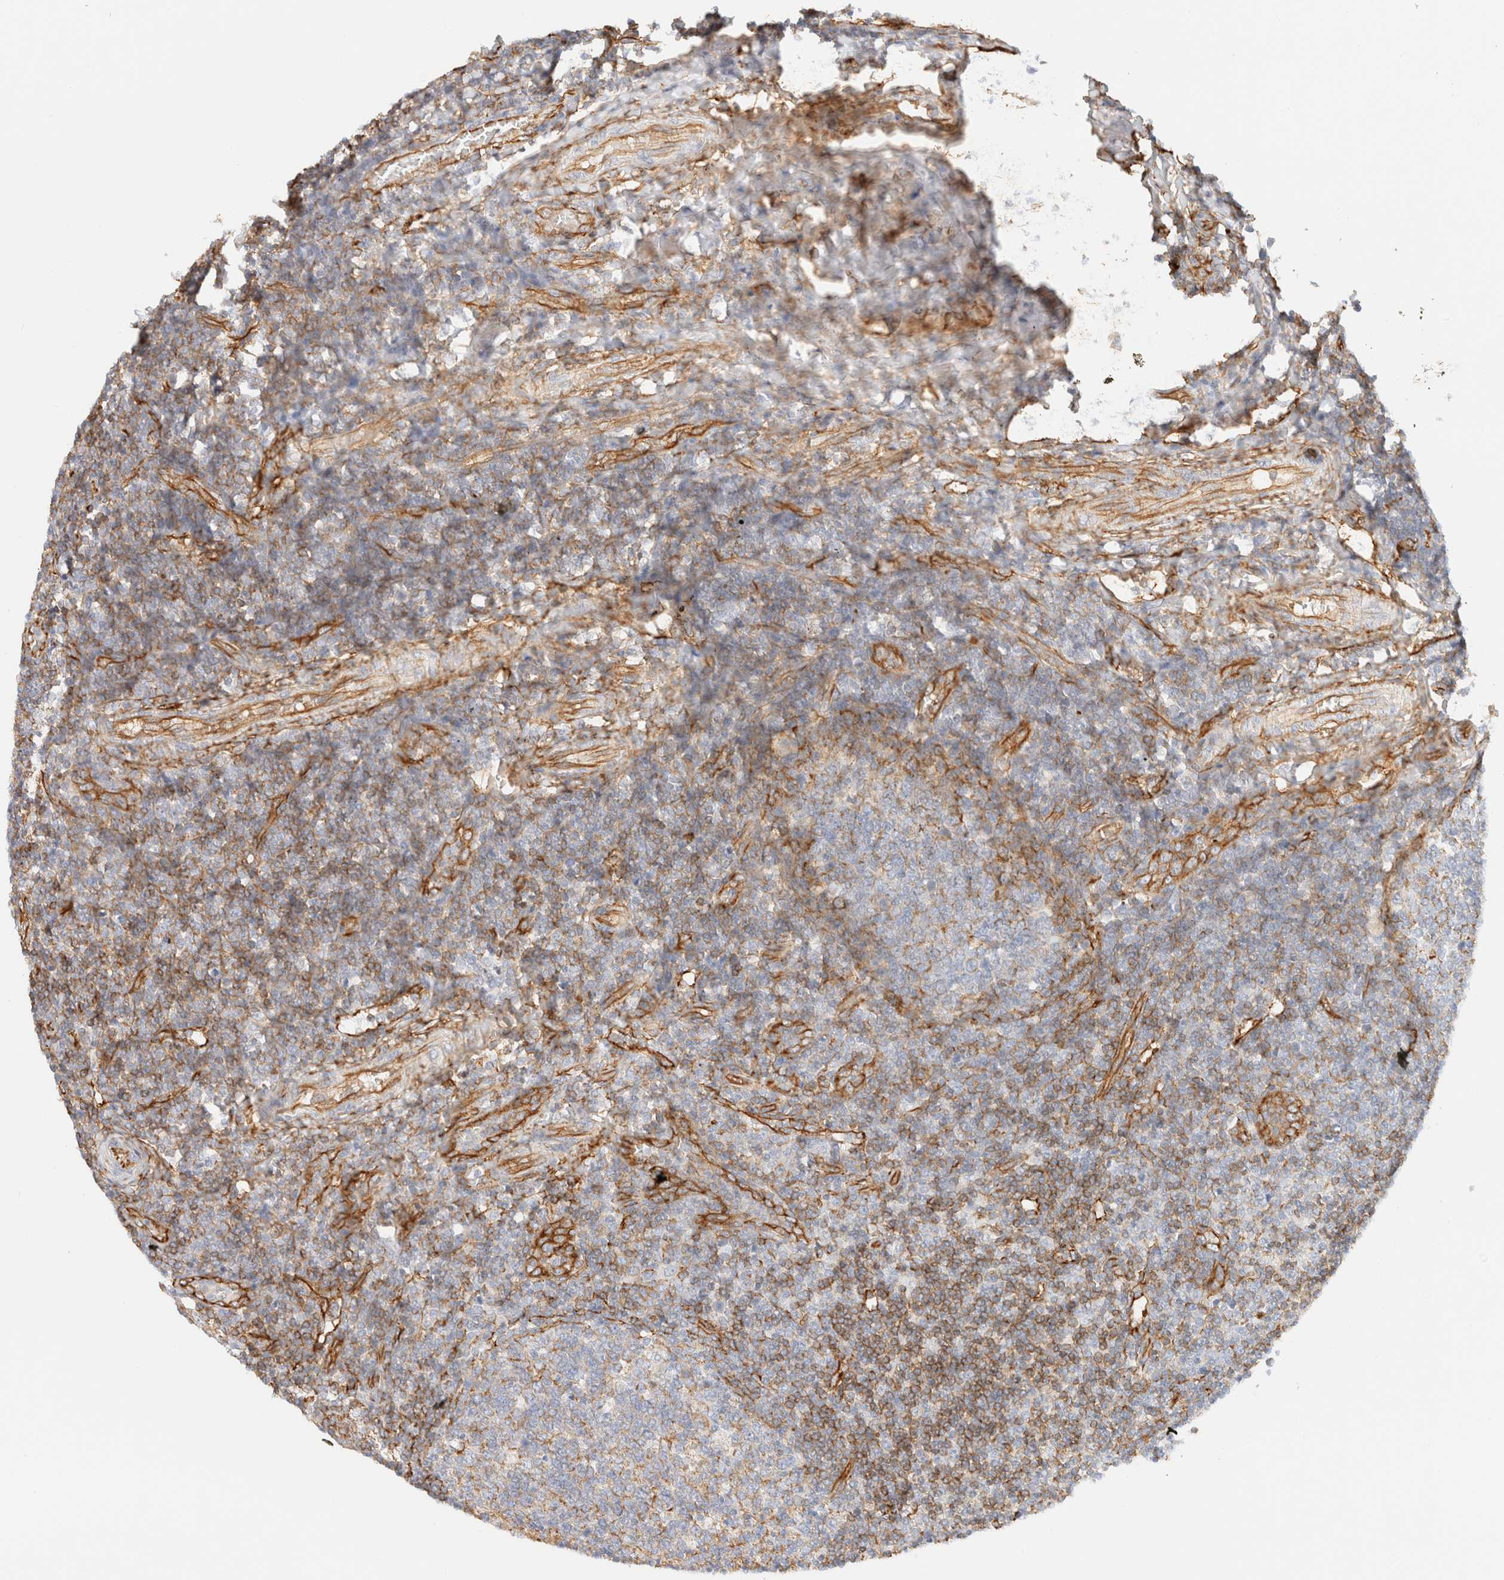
{"staining": {"intensity": "weak", "quantity": "25%-75%", "location": "cytoplasmic/membranous"}, "tissue": "tonsil", "cell_type": "Germinal center cells", "image_type": "normal", "snomed": [{"axis": "morphology", "description": "Normal tissue, NOS"}, {"axis": "topography", "description": "Tonsil"}], "caption": "An immunohistochemistry (IHC) histopathology image of normal tissue is shown. Protein staining in brown highlights weak cytoplasmic/membranous positivity in tonsil within germinal center cells. The staining is performed using DAB (3,3'-diaminobenzidine) brown chromogen to label protein expression. The nuclei are counter-stained blue using hematoxylin.", "gene": "CYB5R4", "patient": {"sex": "female", "age": 19}}